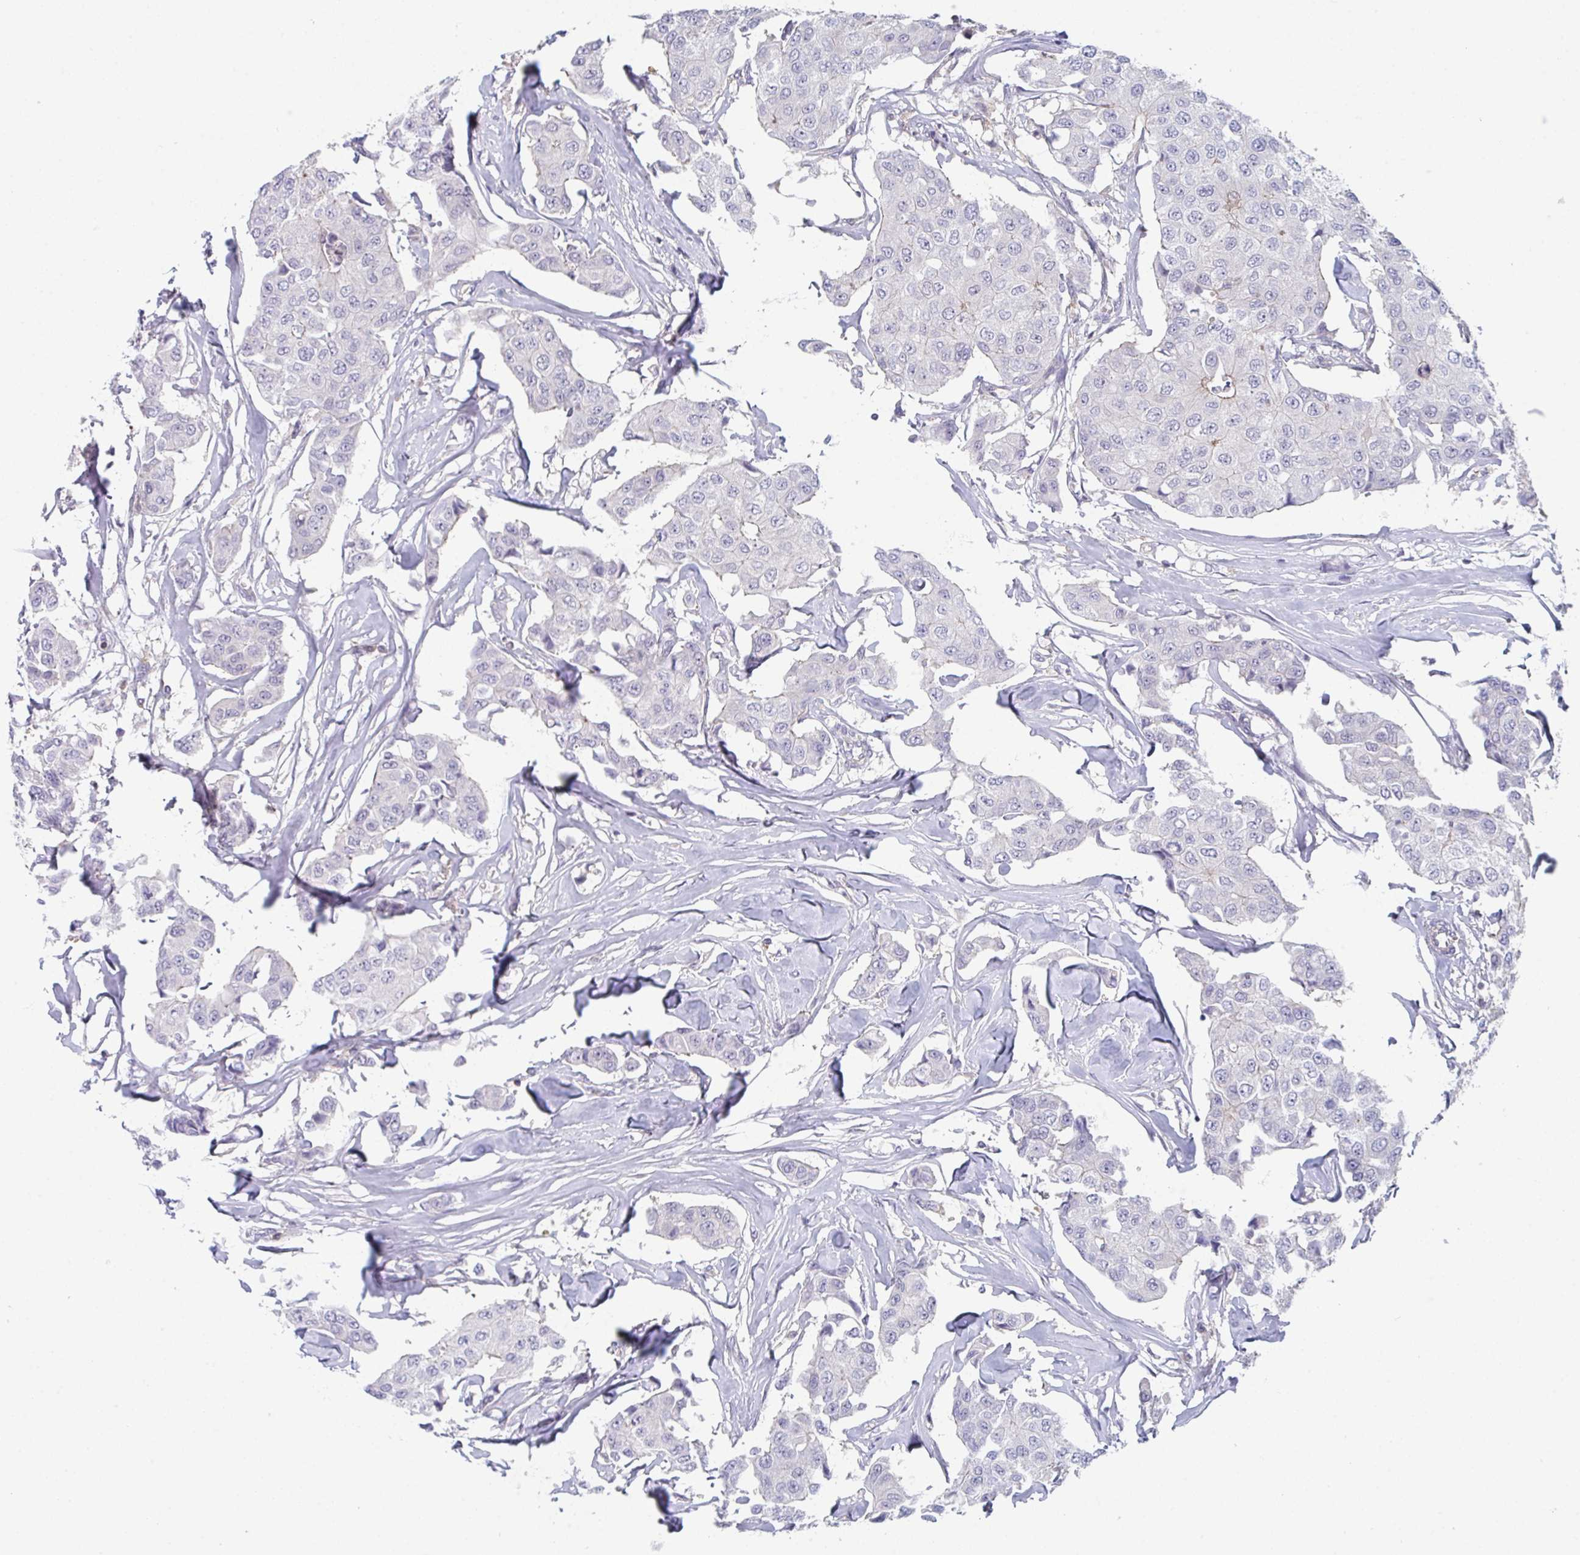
{"staining": {"intensity": "negative", "quantity": "none", "location": "none"}, "tissue": "breast cancer", "cell_type": "Tumor cells", "image_type": "cancer", "snomed": [{"axis": "morphology", "description": "Duct carcinoma"}, {"axis": "topography", "description": "Breast"}, {"axis": "topography", "description": "Lymph node"}], "caption": "Histopathology image shows no protein expression in tumor cells of breast invasive ductal carcinoma tissue.", "gene": "DISP2", "patient": {"sex": "female", "age": 80}}